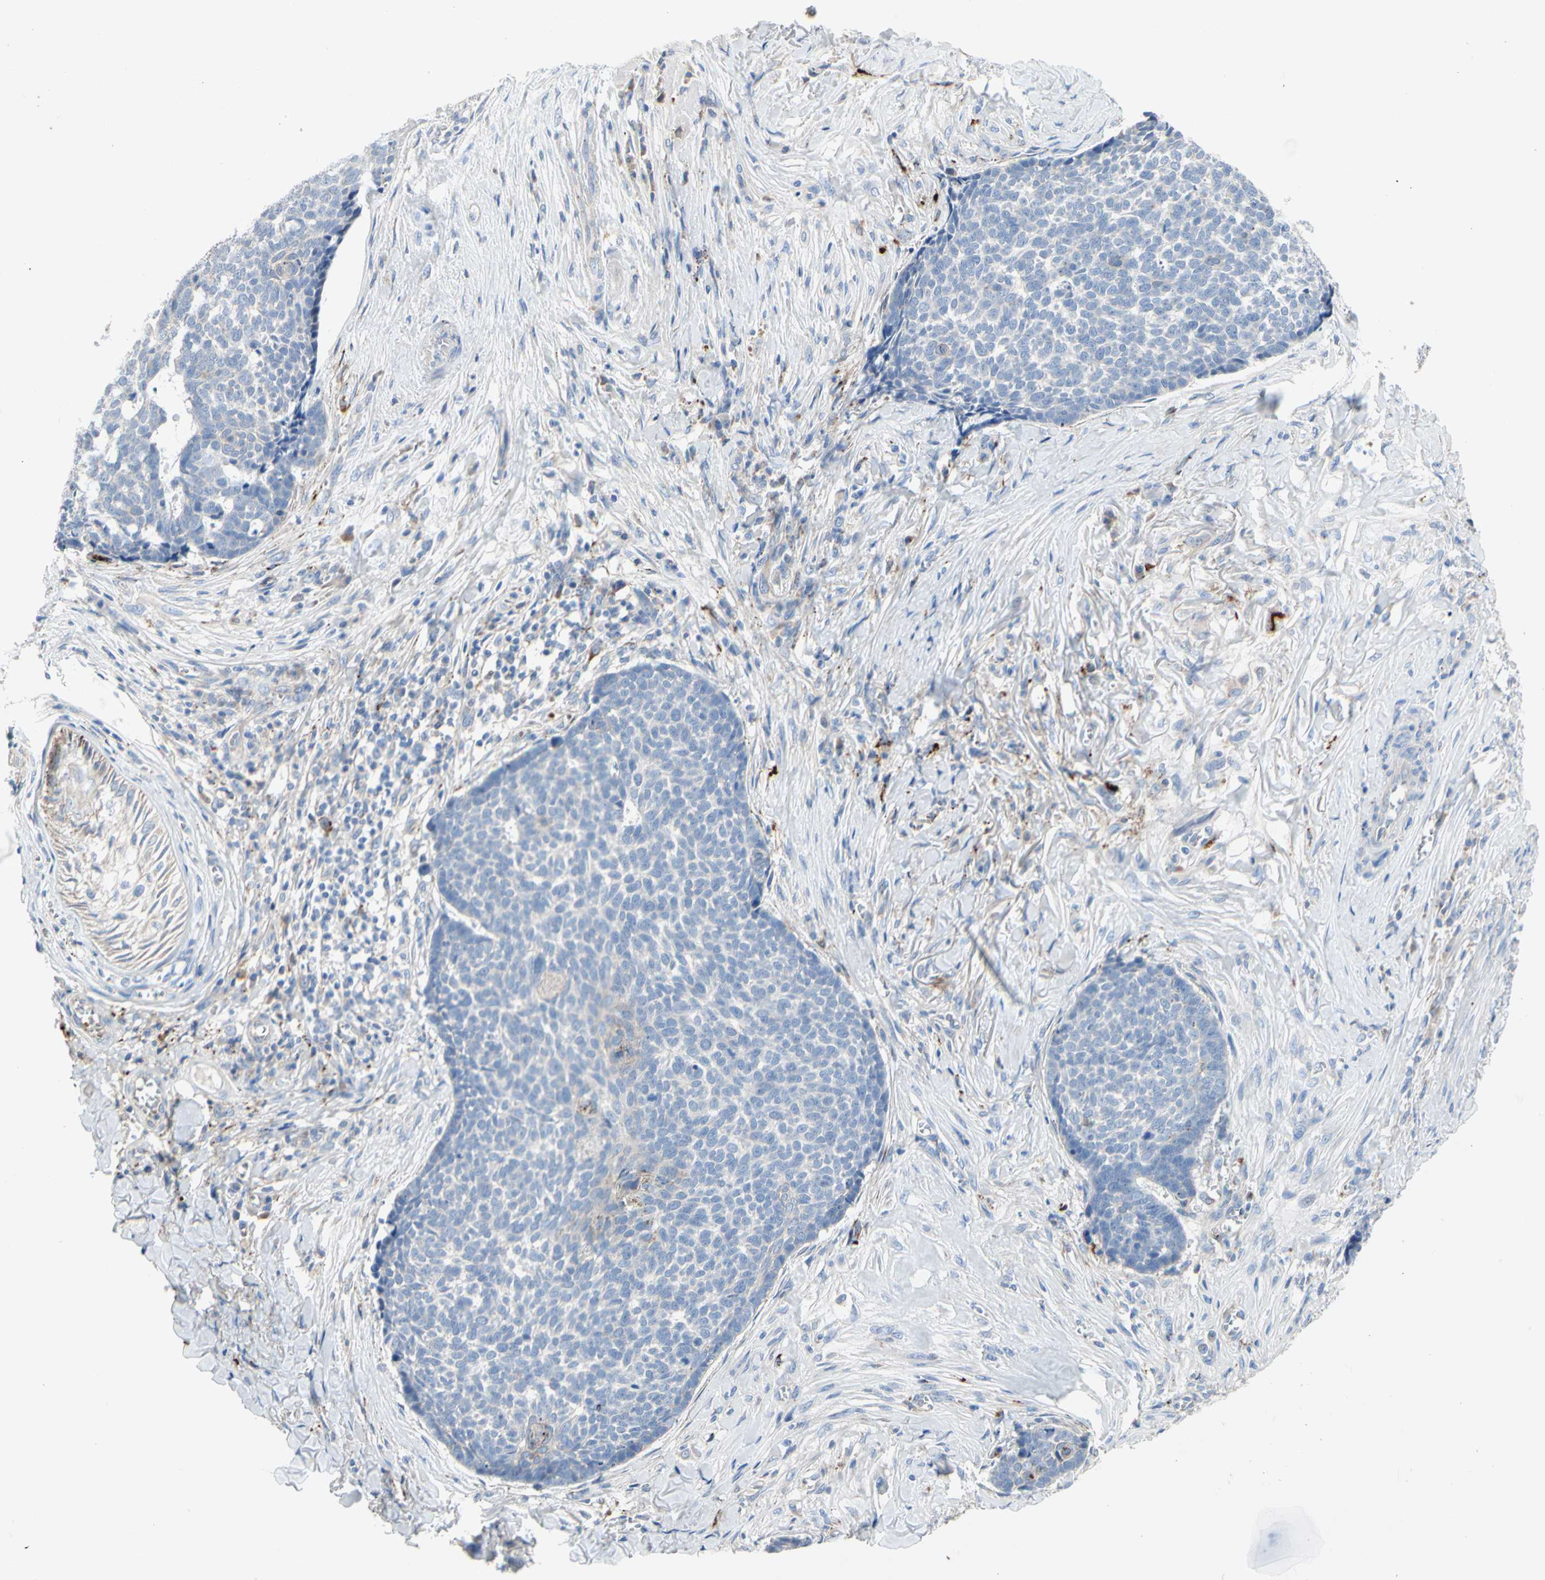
{"staining": {"intensity": "negative", "quantity": "none", "location": "none"}, "tissue": "skin cancer", "cell_type": "Tumor cells", "image_type": "cancer", "snomed": [{"axis": "morphology", "description": "Basal cell carcinoma"}, {"axis": "topography", "description": "Skin"}], "caption": "This photomicrograph is of skin cancer (basal cell carcinoma) stained with IHC to label a protein in brown with the nuclei are counter-stained blue. There is no staining in tumor cells.", "gene": "RETSAT", "patient": {"sex": "male", "age": 84}}